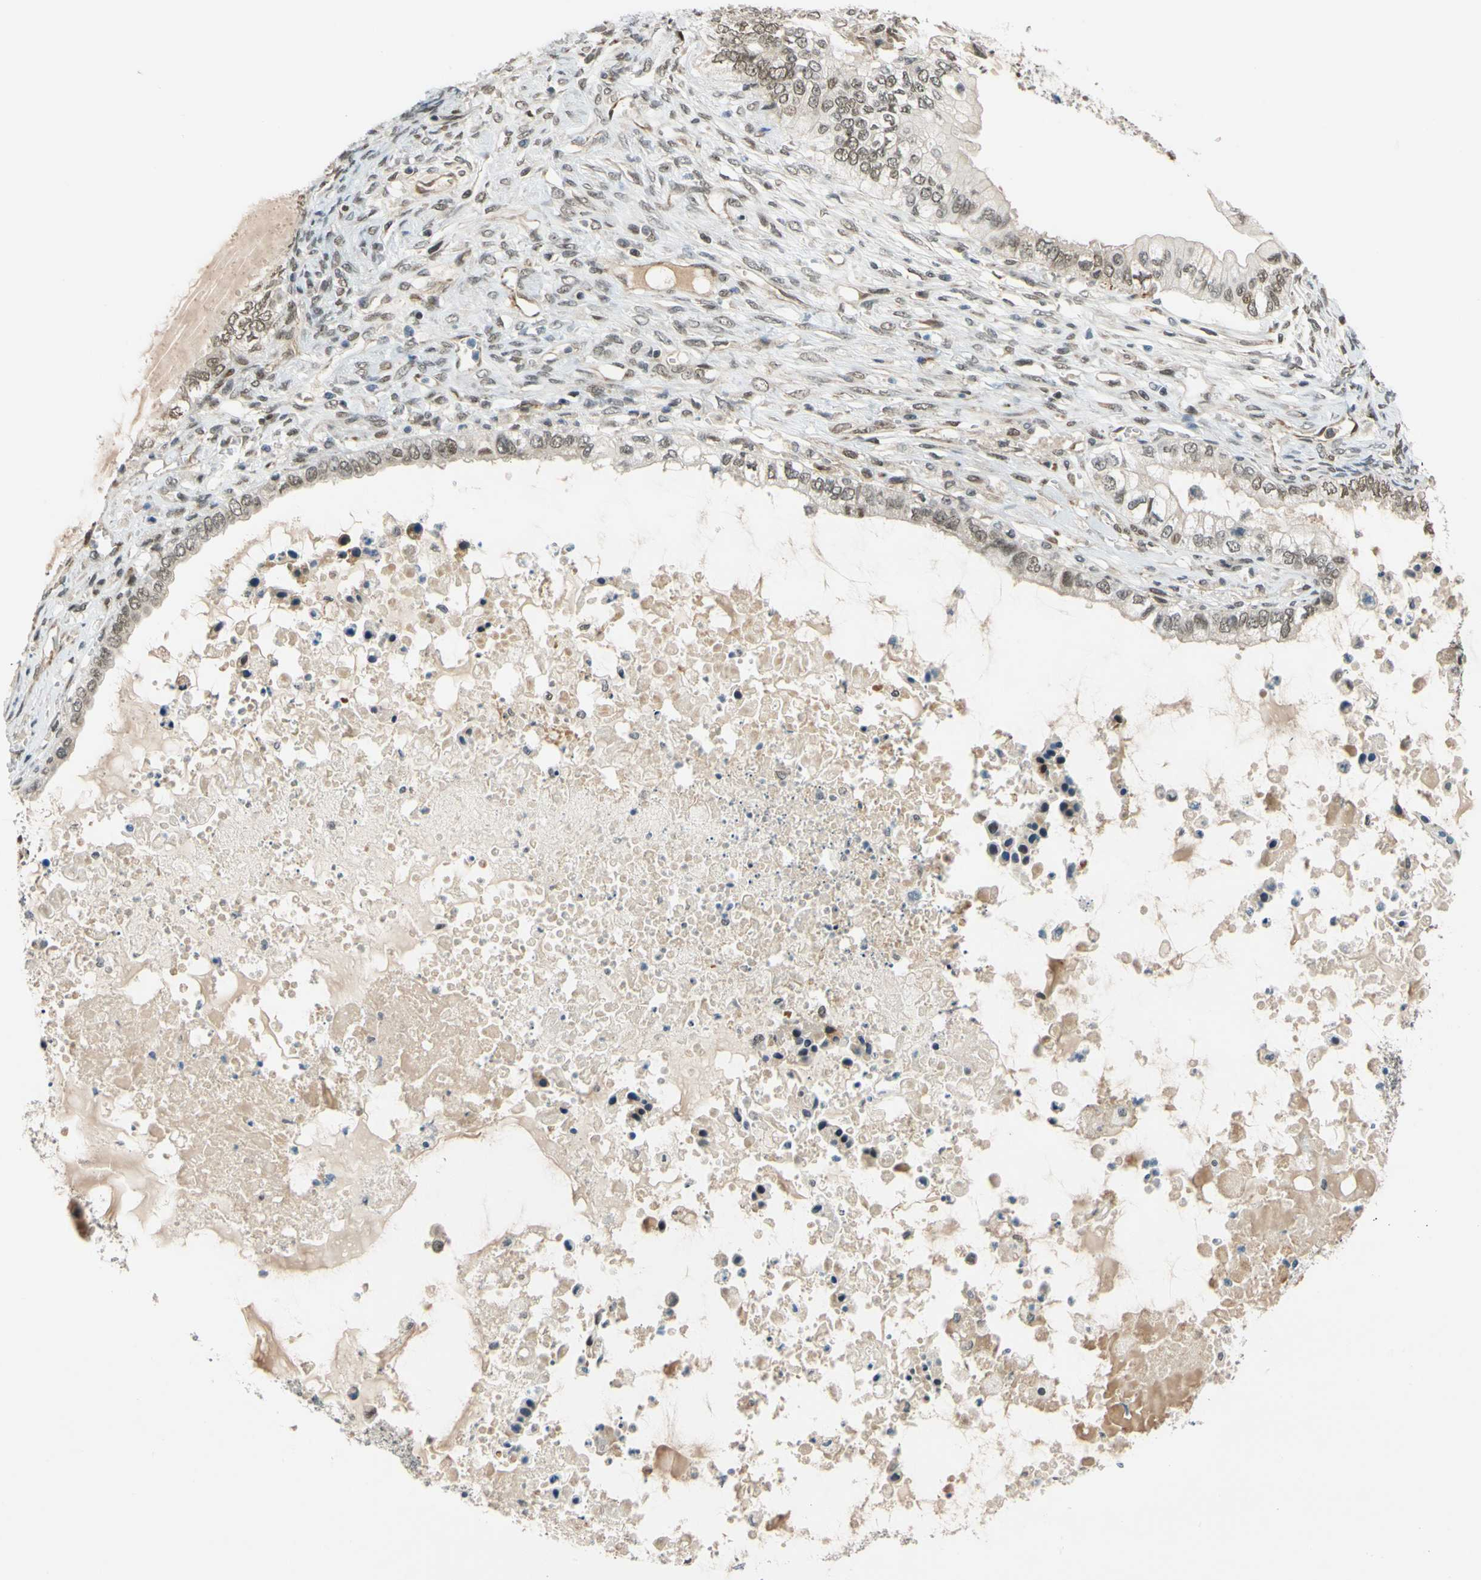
{"staining": {"intensity": "moderate", "quantity": ">75%", "location": "nuclear"}, "tissue": "ovarian cancer", "cell_type": "Tumor cells", "image_type": "cancer", "snomed": [{"axis": "morphology", "description": "Cystadenocarcinoma, mucinous, NOS"}, {"axis": "topography", "description": "Ovary"}], "caption": "Immunohistochemistry (IHC) of mucinous cystadenocarcinoma (ovarian) shows medium levels of moderate nuclear expression in about >75% of tumor cells.", "gene": "POGZ", "patient": {"sex": "female", "age": 80}}